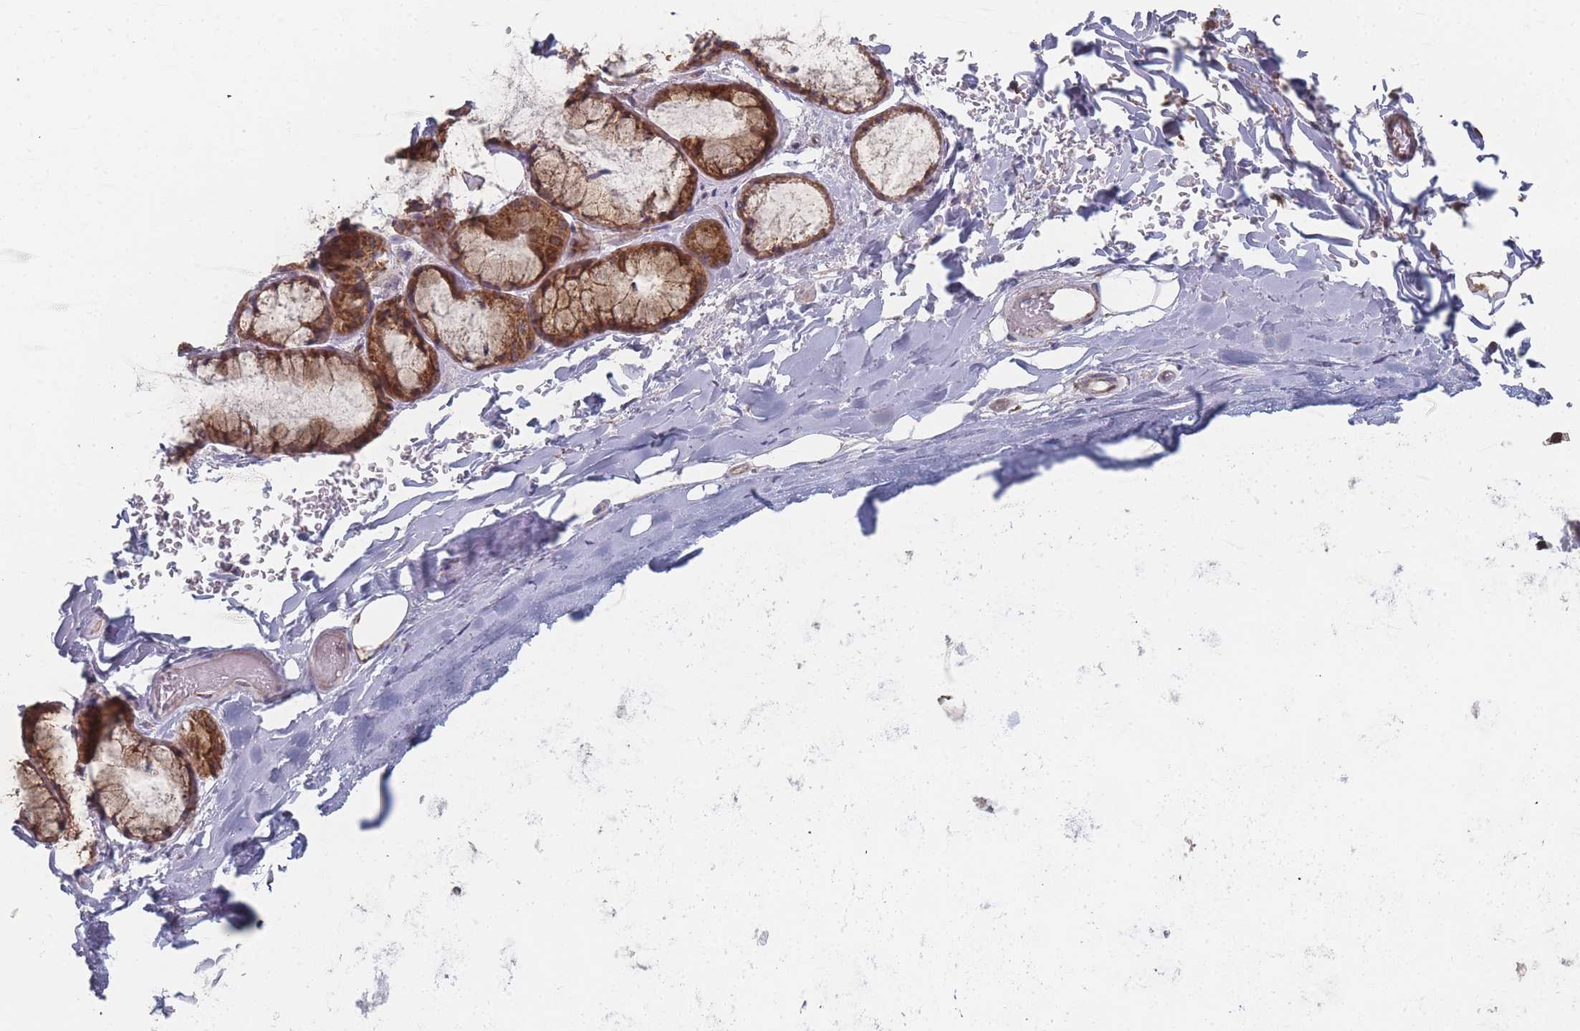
{"staining": {"intensity": "negative", "quantity": "none", "location": "none"}, "tissue": "adipose tissue", "cell_type": "Adipocytes", "image_type": "normal", "snomed": [{"axis": "morphology", "description": "Normal tissue, NOS"}, {"axis": "topography", "description": "Cartilage tissue"}], "caption": "This is an IHC image of unremarkable adipose tissue. There is no expression in adipocytes.", "gene": "PSMB3", "patient": {"sex": "male", "age": 73}}